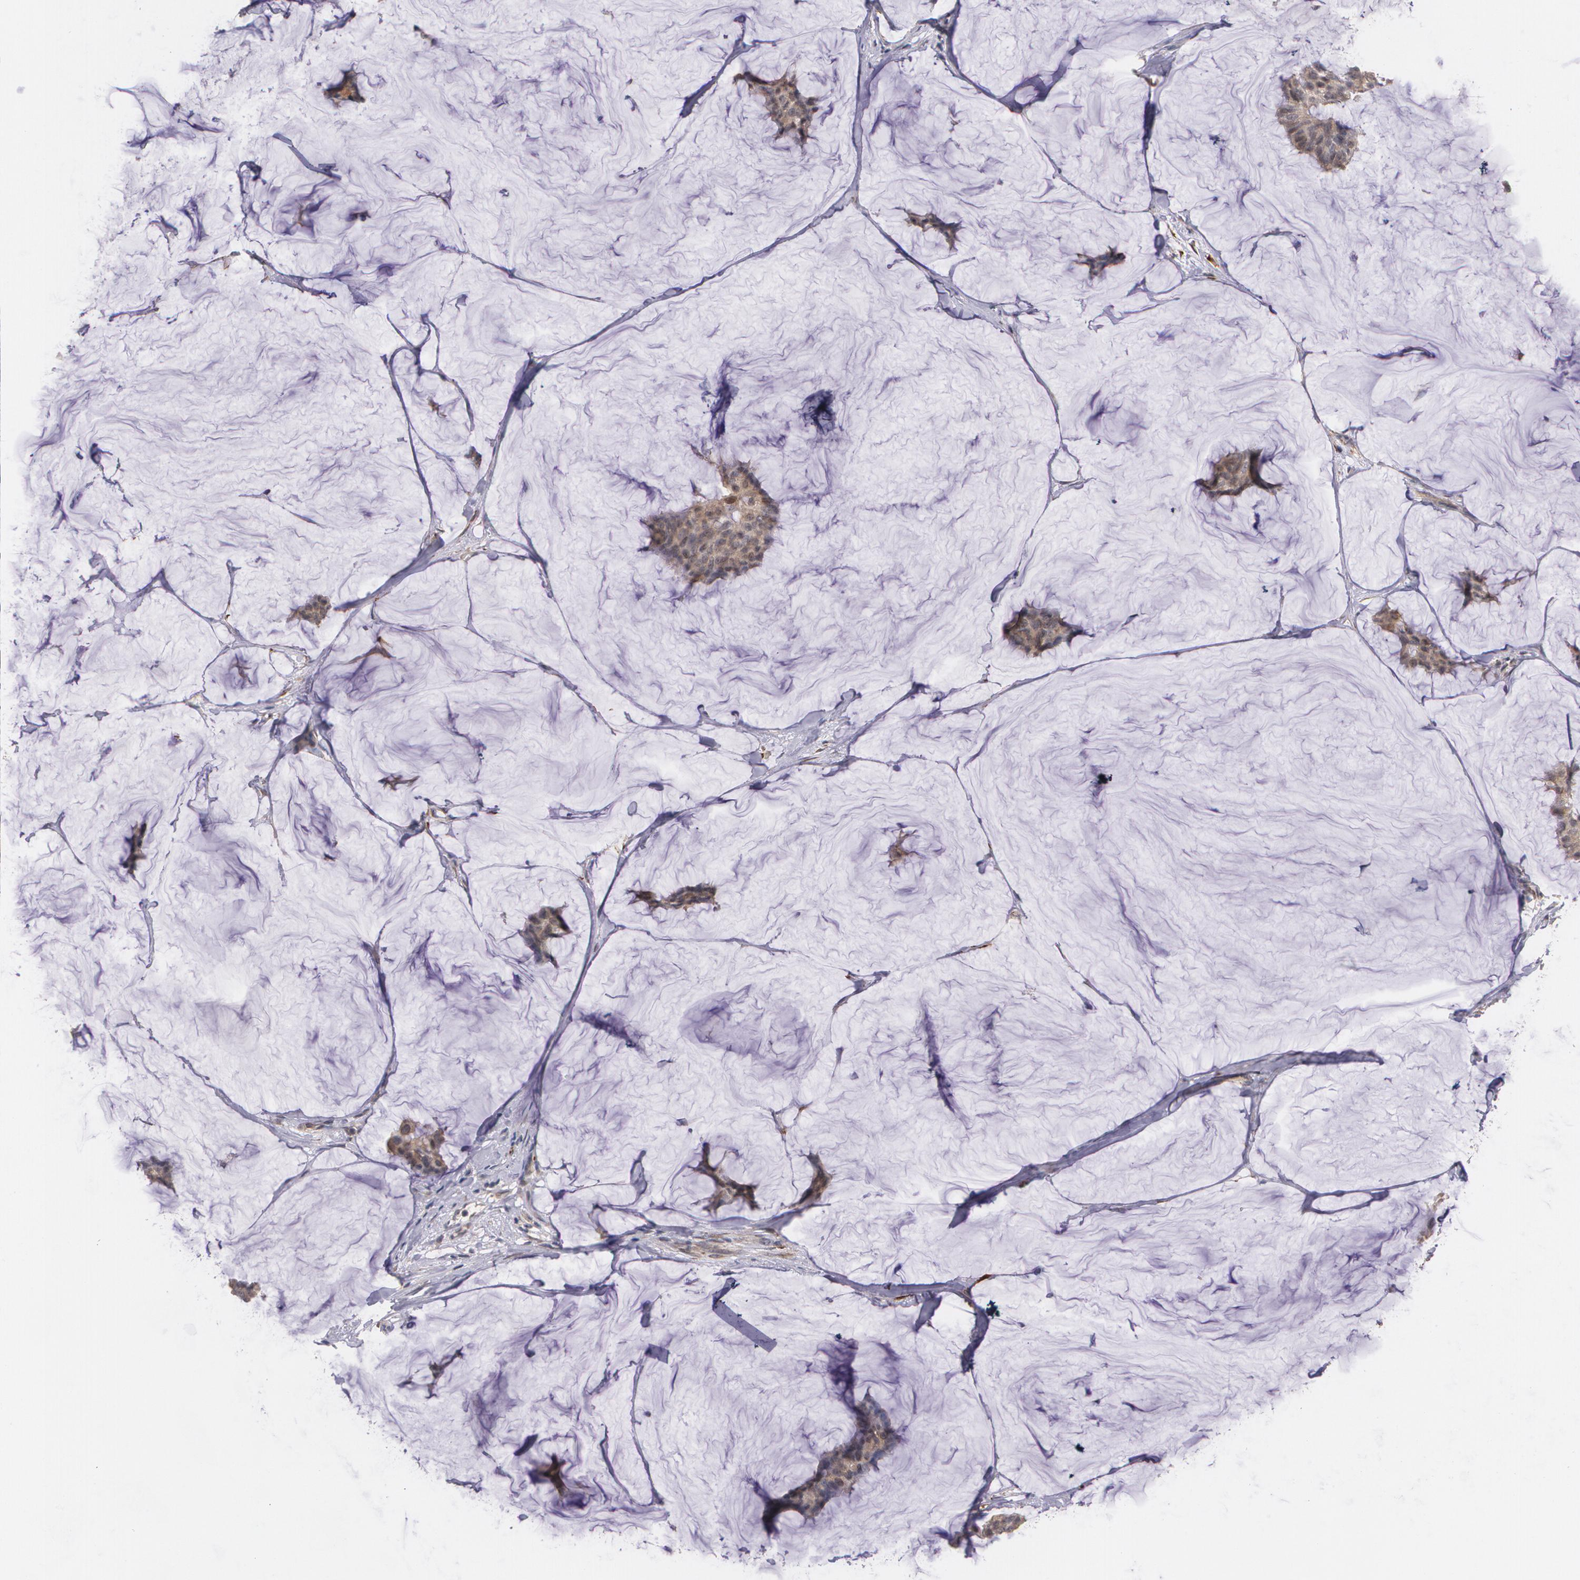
{"staining": {"intensity": "weak", "quantity": "<25%", "location": "cytoplasmic/membranous"}, "tissue": "breast cancer", "cell_type": "Tumor cells", "image_type": "cancer", "snomed": [{"axis": "morphology", "description": "Duct carcinoma"}, {"axis": "topography", "description": "Breast"}], "caption": "Micrograph shows no protein expression in tumor cells of breast infiltrating ductal carcinoma tissue. Nuclei are stained in blue.", "gene": "IFNGR2", "patient": {"sex": "female", "age": 93}}